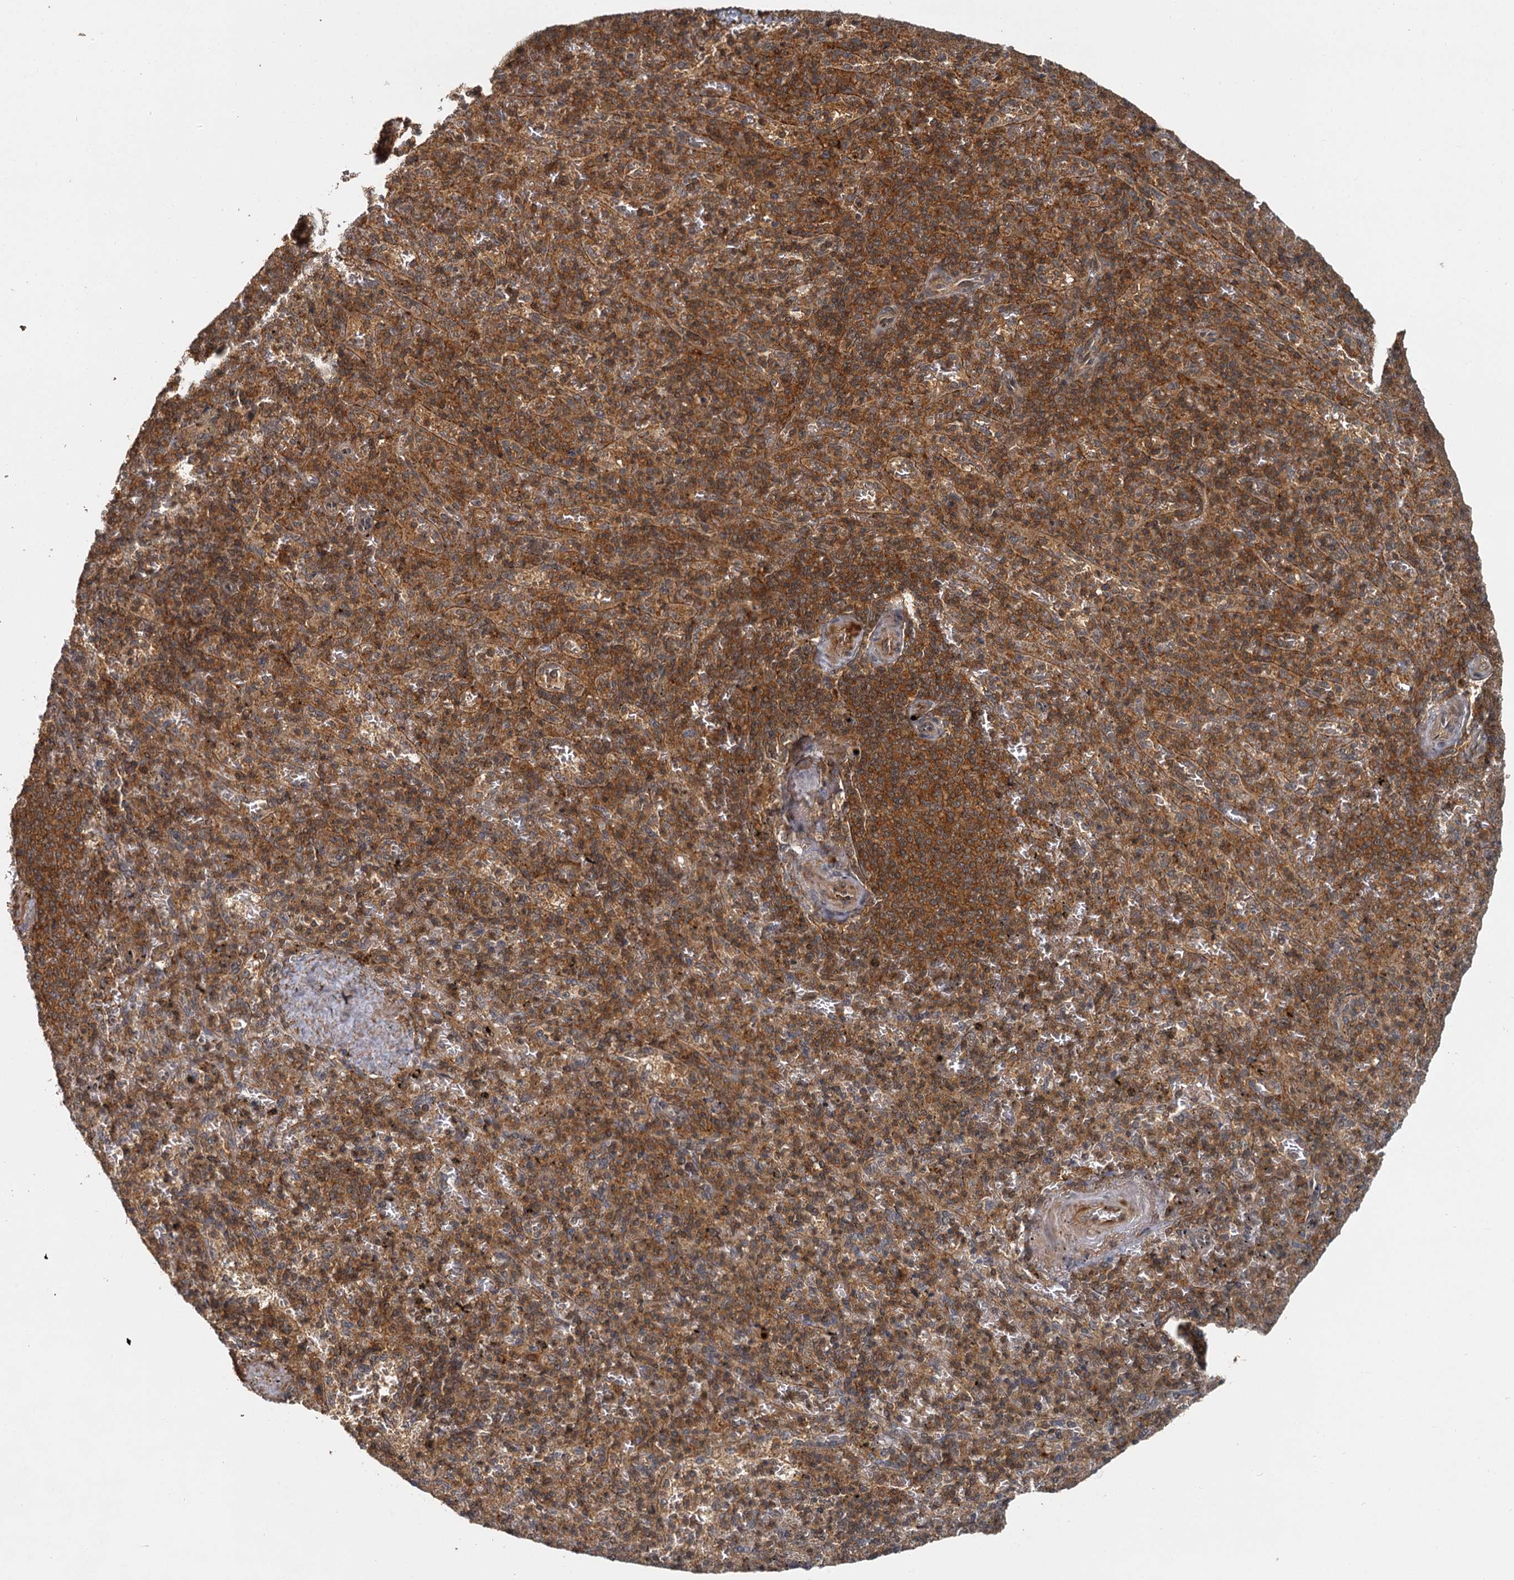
{"staining": {"intensity": "moderate", "quantity": ">75%", "location": "cytoplasmic/membranous,nuclear"}, "tissue": "spleen", "cell_type": "Cells in red pulp", "image_type": "normal", "snomed": [{"axis": "morphology", "description": "Normal tissue, NOS"}, {"axis": "topography", "description": "Spleen"}], "caption": "Protein staining of normal spleen exhibits moderate cytoplasmic/membranous,nuclear positivity in about >75% of cells in red pulp. The staining is performed using DAB (3,3'-diaminobenzidine) brown chromogen to label protein expression. The nuclei are counter-stained blue using hematoxylin.", "gene": "ZNF549", "patient": {"sex": "male", "age": 82}}